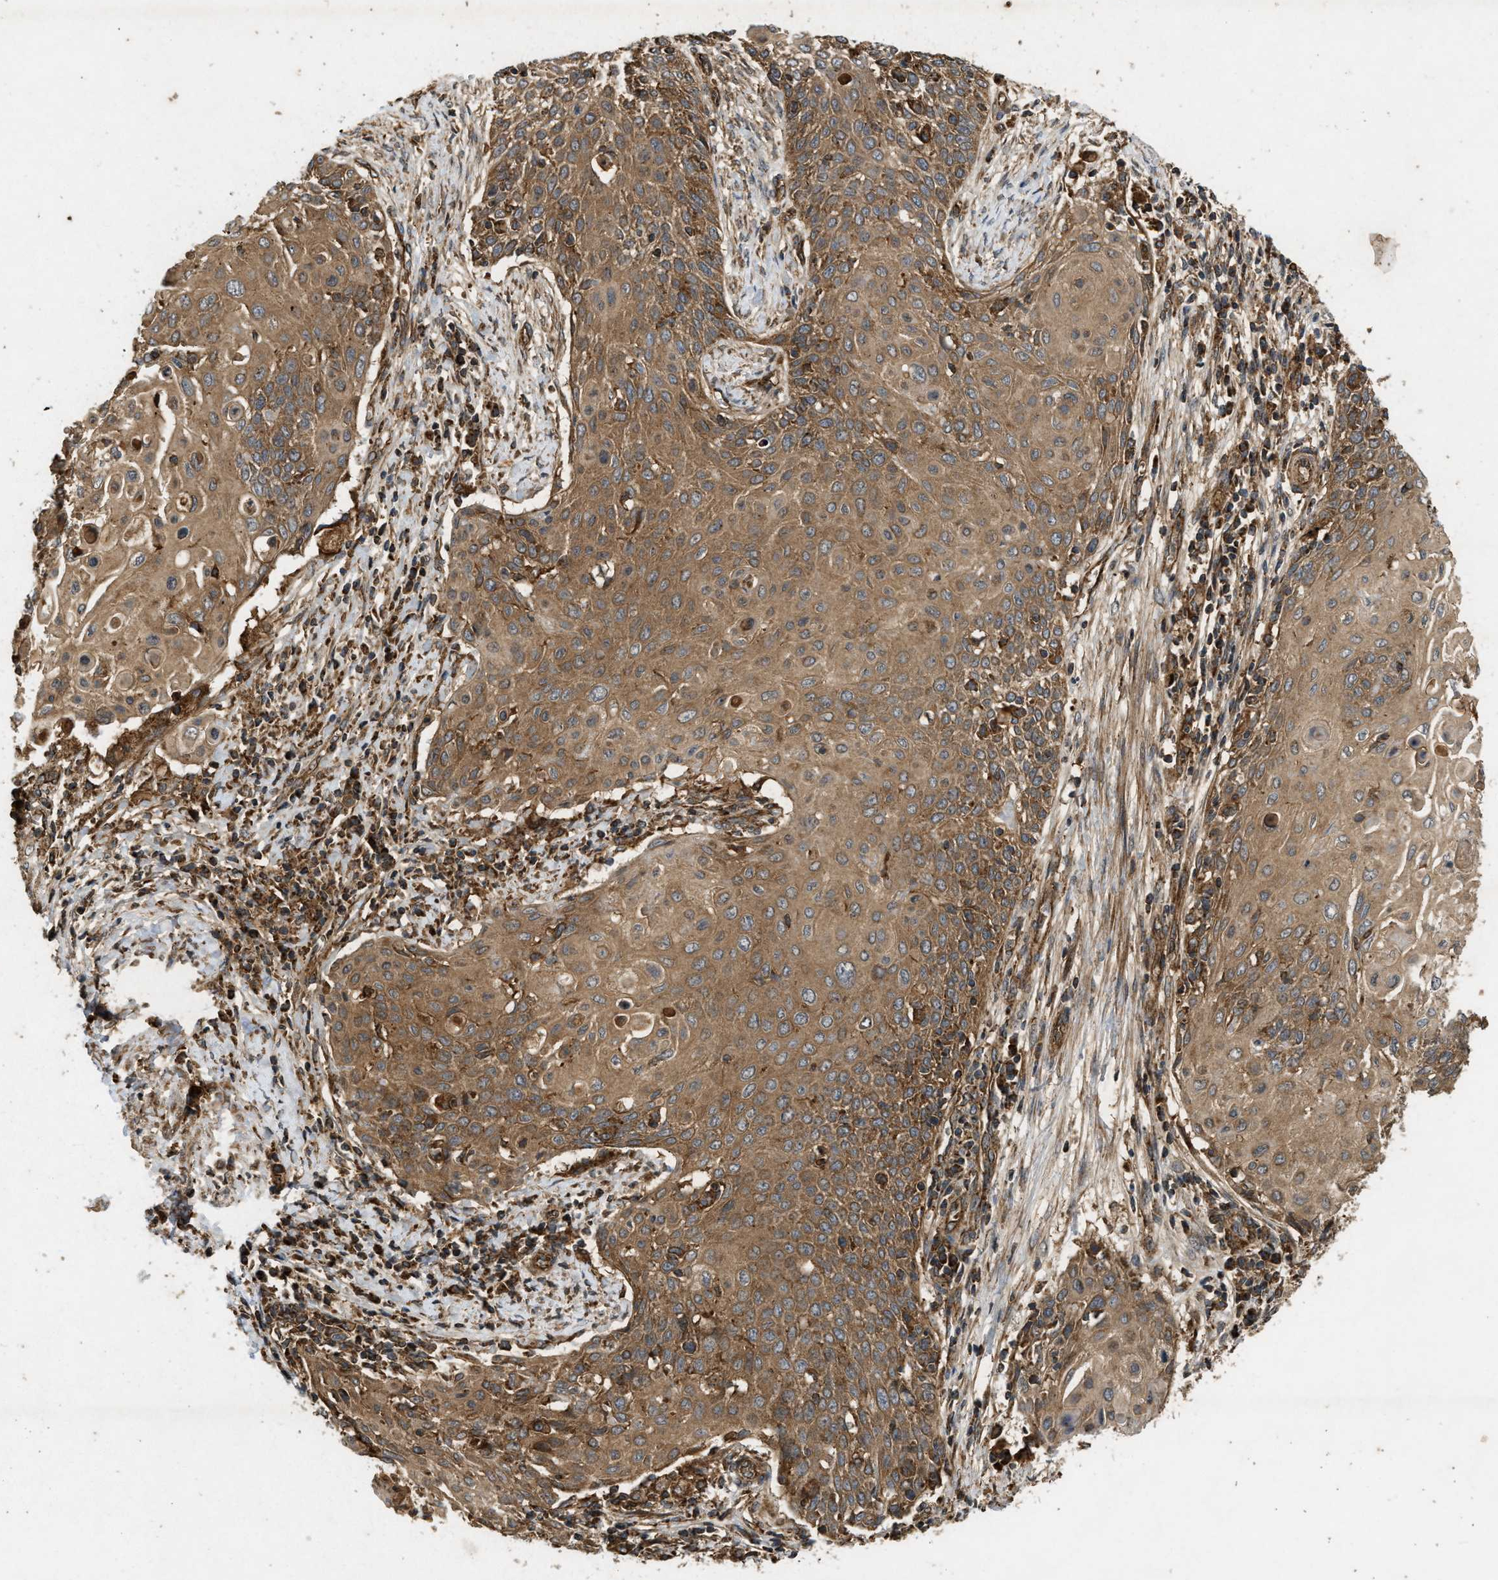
{"staining": {"intensity": "moderate", "quantity": ">75%", "location": "cytoplasmic/membranous"}, "tissue": "cervical cancer", "cell_type": "Tumor cells", "image_type": "cancer", "snomed": [{"axis": "morphology", "description": "Squamous cell carcinoma, NOS"}, {"axis": "topography", "description": "Cervix"}], "caption": "Immunohistochemistry (IHC) (DAB) staining of cervical cancer displays moderate cytoplasmic/membranous protein expression in approximately >75% of tumor cells.", "gene": "GNB4", "patient": {"sex": "female", "age": 39}}